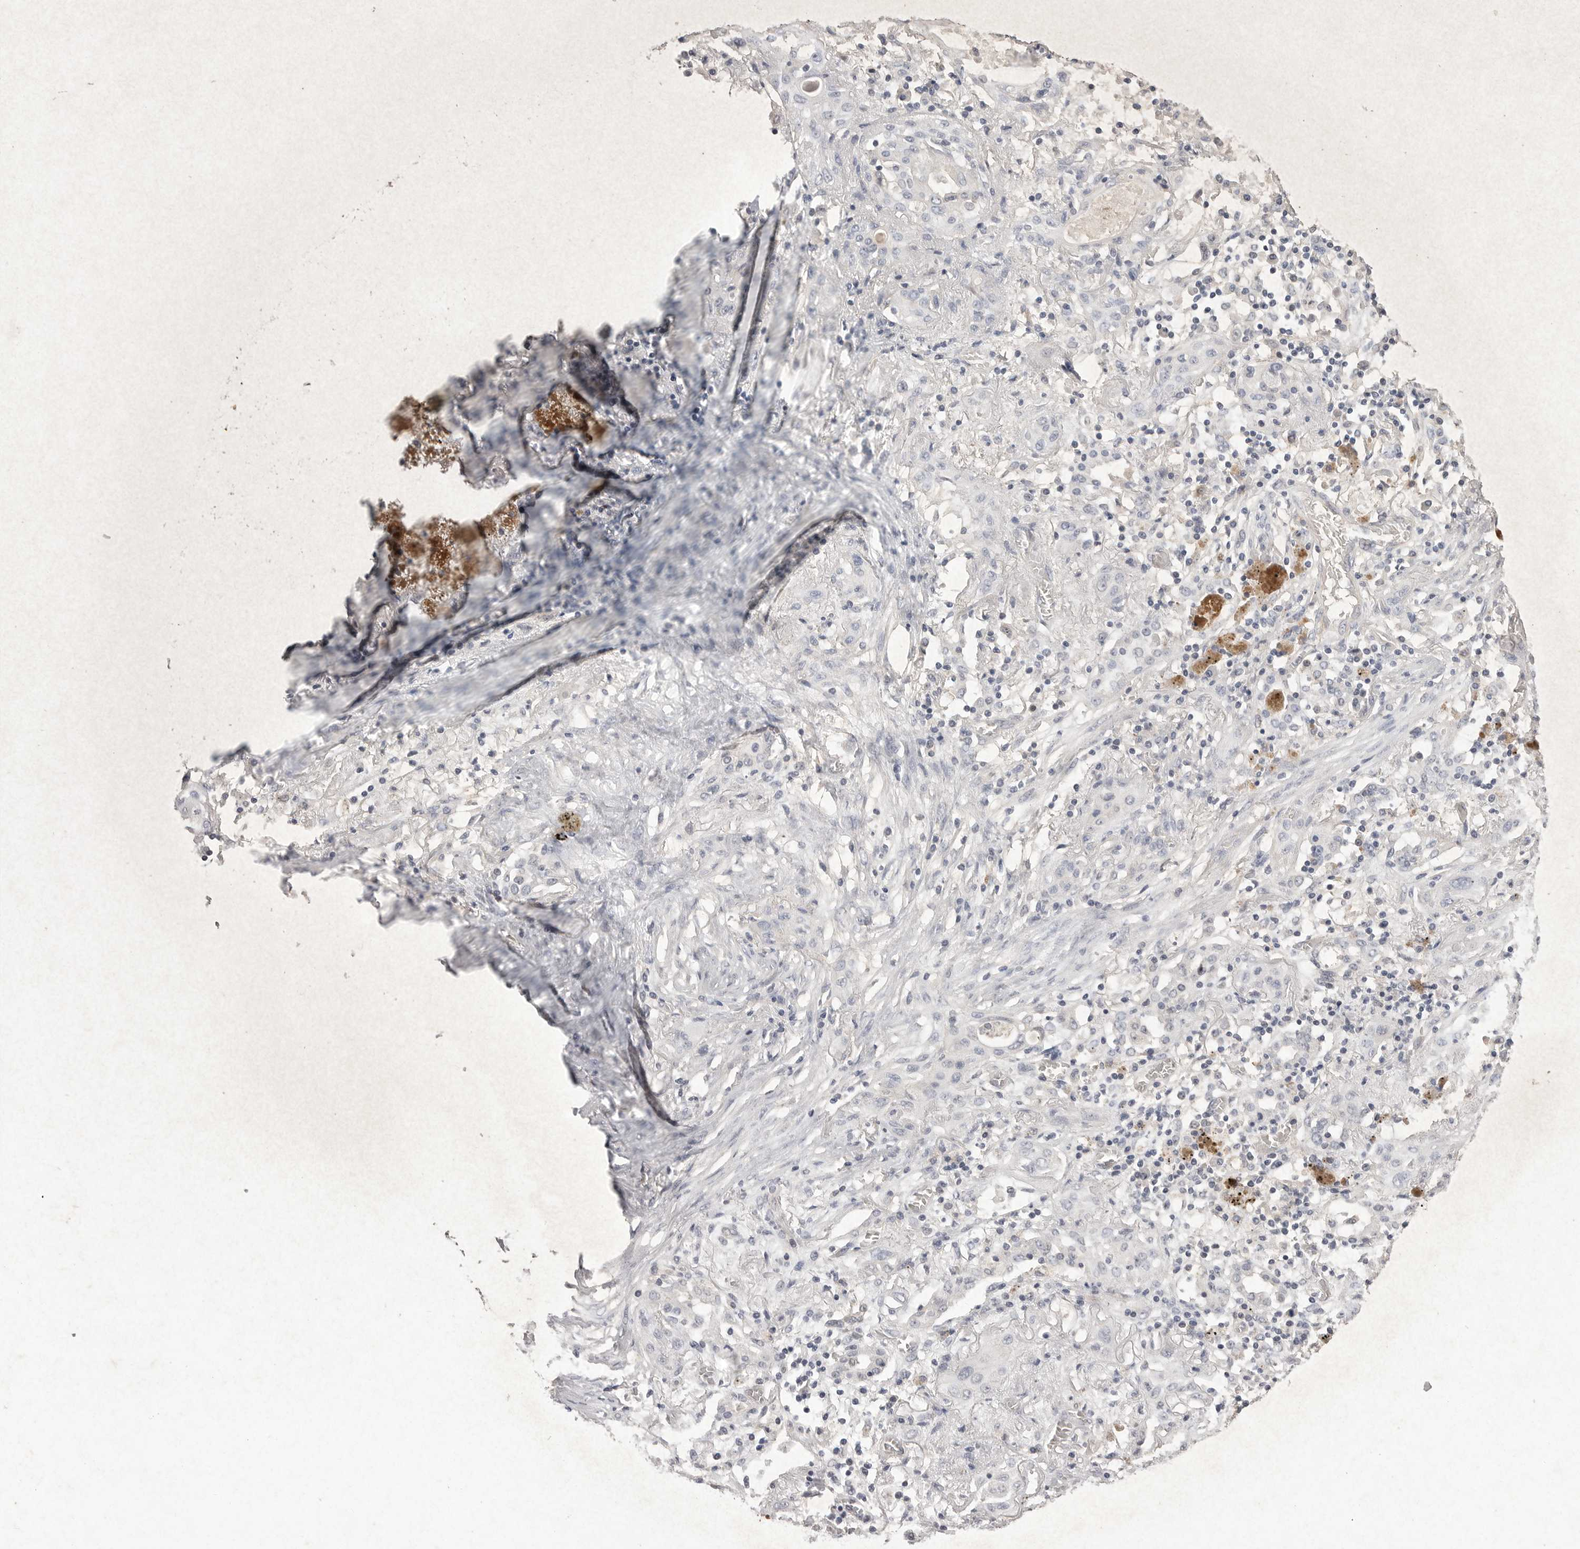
{"staining": {"intensity": "negative", "quantity": "none", "location": "none"}, "tissue": "lung cancer", "cell_type": "Tumor cells", "image_type": "cancer", "snomed": [{"axis": "morphology", "description": "Squamous cell carcinoma, NOS"}, {"axis": "topography", "description": "Lung"}], "caption": "High power microscopy image of an immunohistochemistry (IHC) photomicrograph of squamous cell carcinoma (lung), revealing no significant expression in tumor cells.", "gene": "VANGL2", "patient": {"sex": "female", "age": 47}}